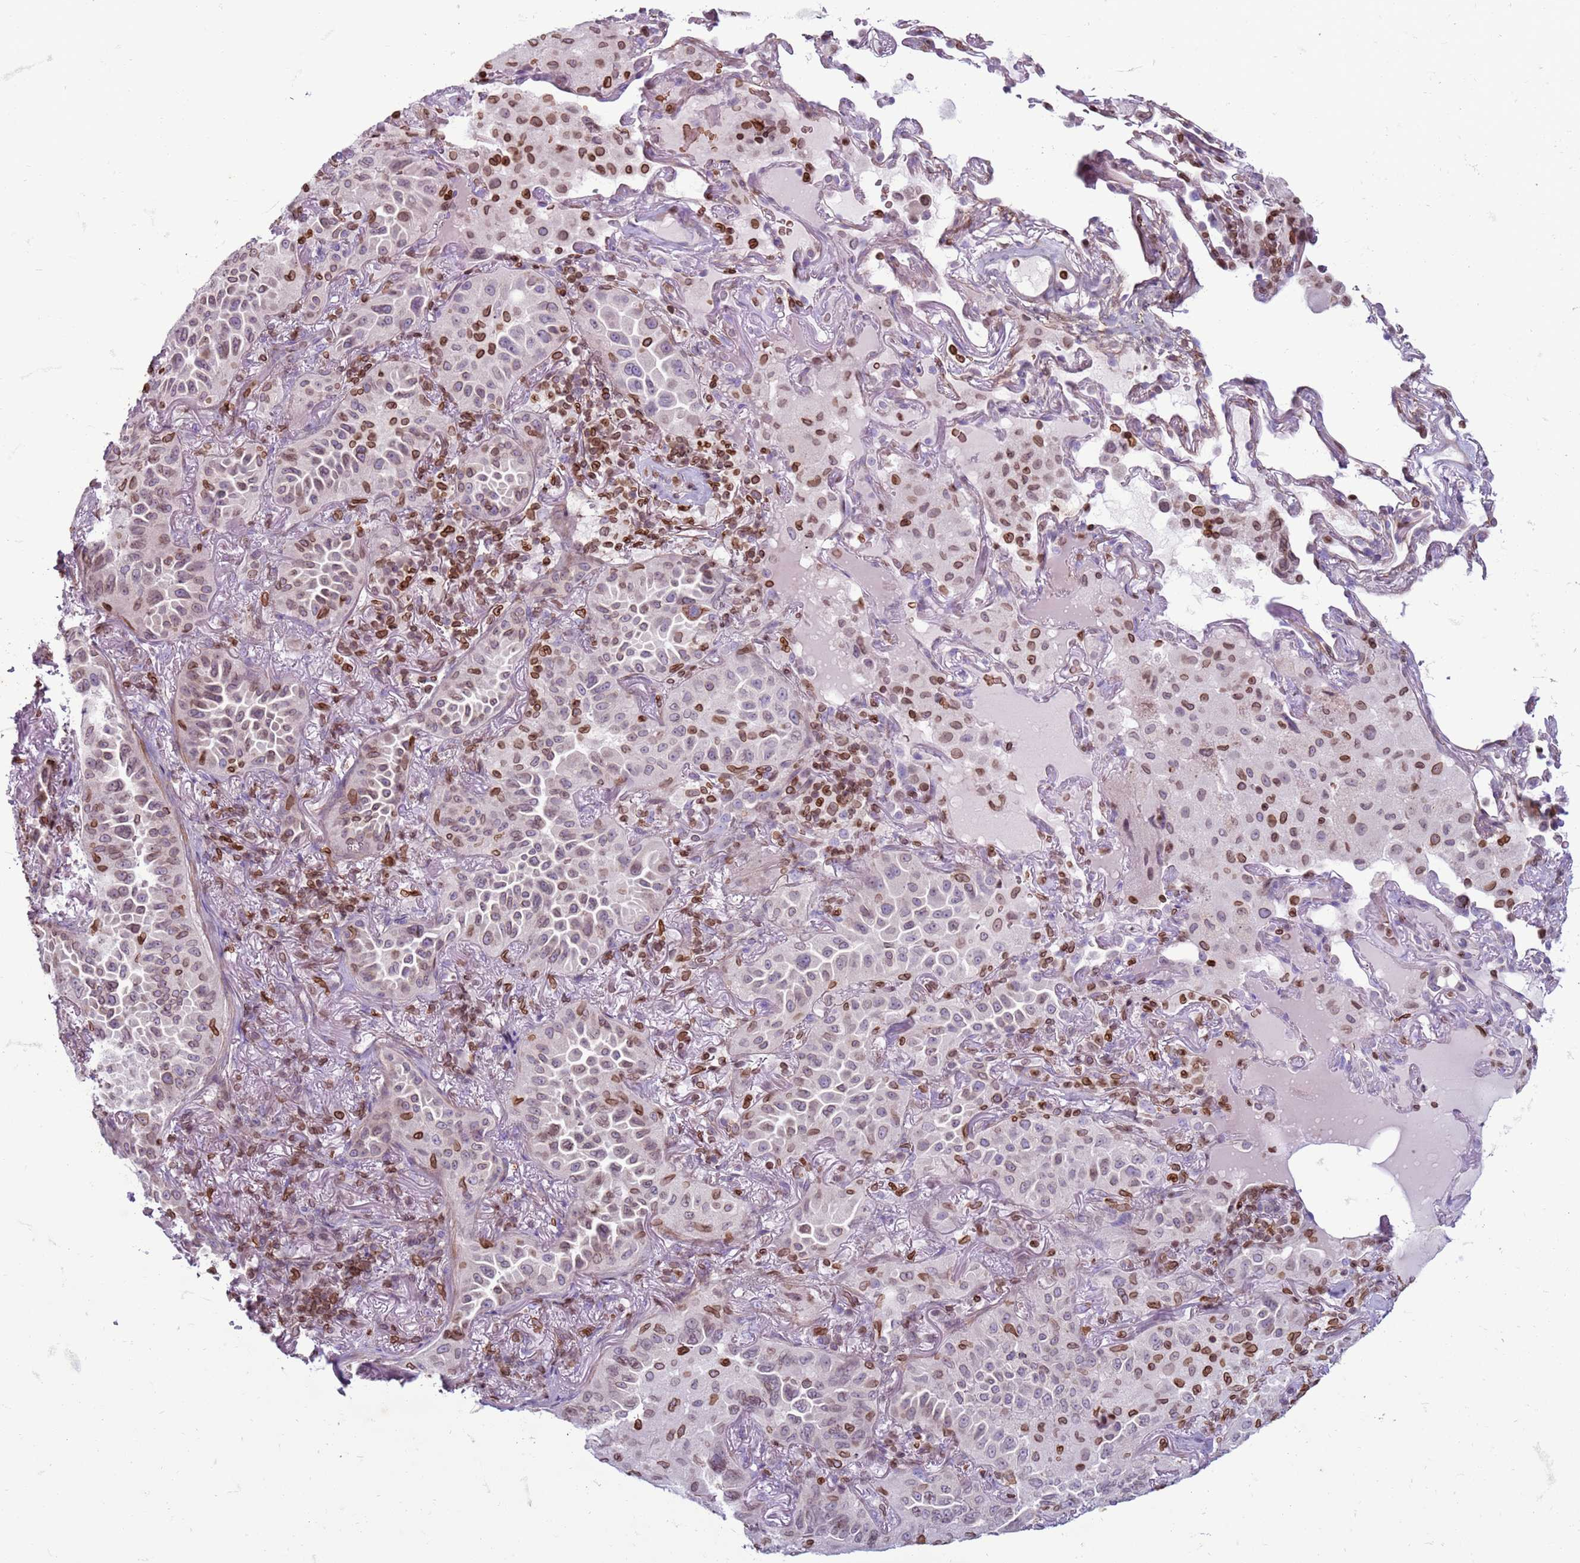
{"staining": {"intensity": "moderate", "quantity": "<25%", "location": "cytoplasmic/membranous,nuclear"}, "tissue": "lung cancer", "cell_type": "Tumor cells", "image_type": "cancer", "snomed": [{"axis": "morphology", "description": "Adenocarcinoma, NOS"}, {"axis": "topography", "description": "Lung"}], "caption": "This is an image of IHC staining of lung cancer (adenocarcinoma), which shows moderate expression in the cytoplasmic/membranous and nuclear of tumor cells.", "gene": "METTL25B", "patient": {"sex": "female", "age": 69}}